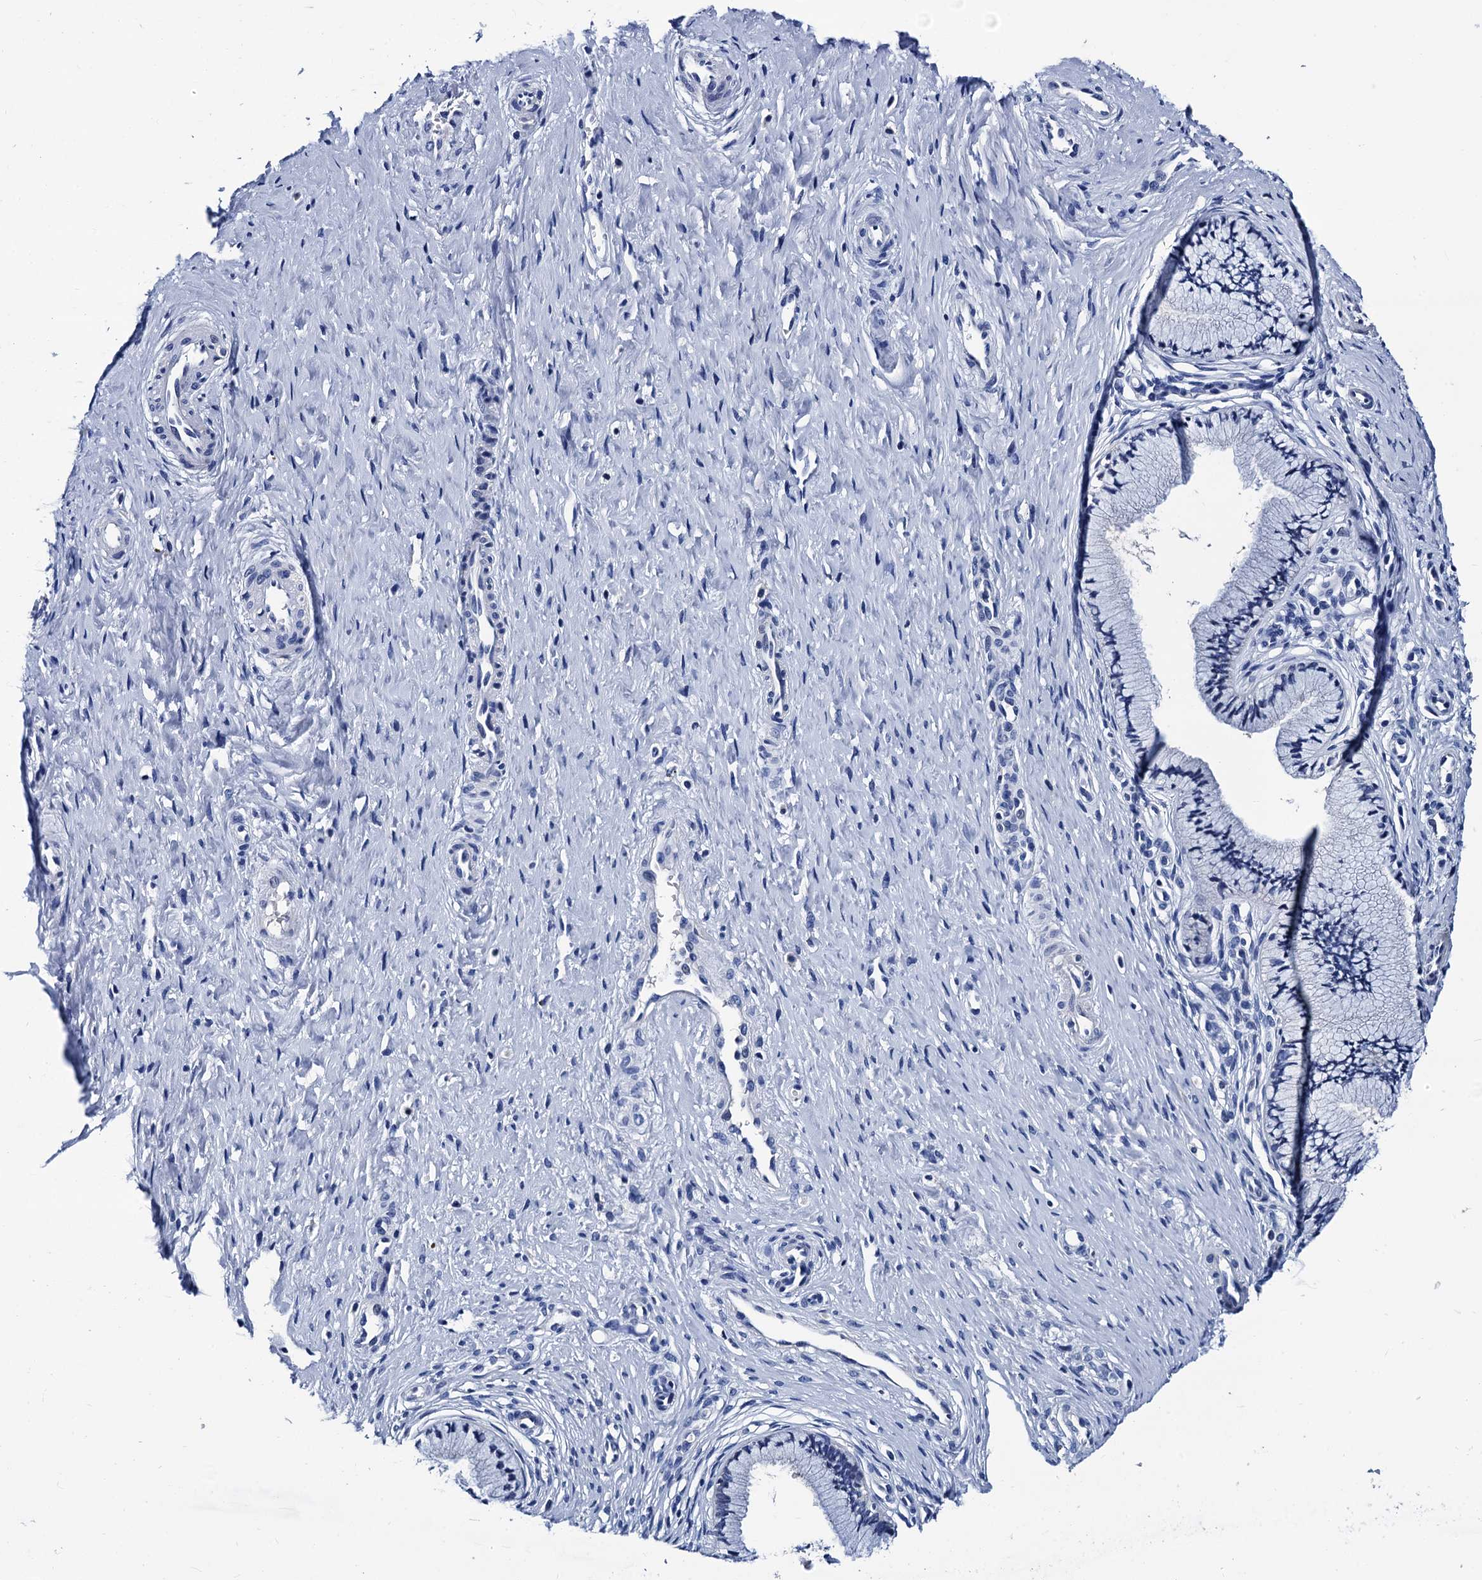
{"staining": {"intensity": "negative", "quantity": "none", "location": "none"}, "tissue": "cervix", "cell_type": "Glandular cells", "image_type": "normal", "snomed": [{"axis": "morphology", "description": "Normal tissue, NOS"}, {"axis": "topography", "description": "Cervix"}], "caption": "IHC image of benign cervix: cervix stained with DAB displays no significant protein positivity in glandular cells.", "gene": "LRRC30", "patient": {"sex": "female", "age": 36}}